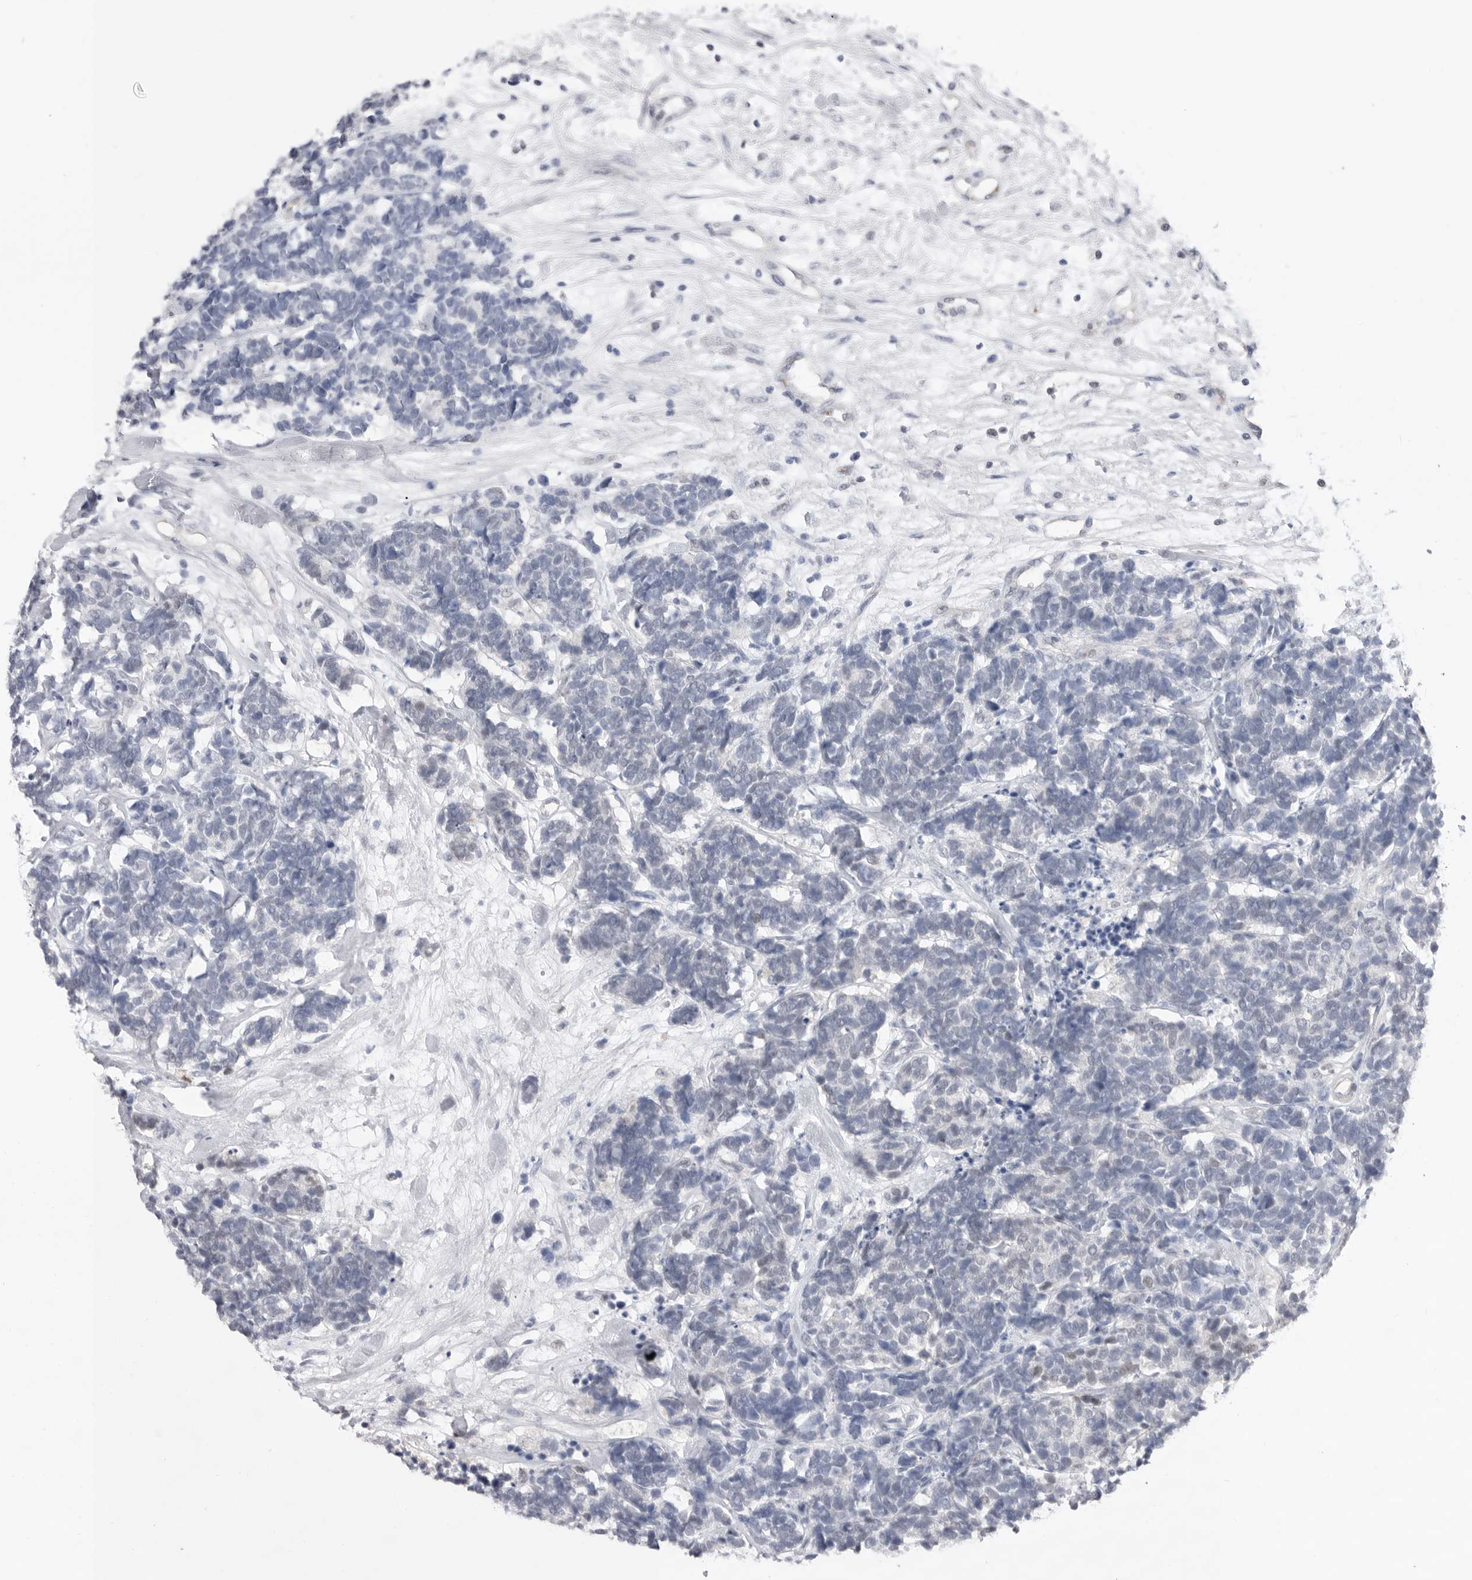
{"staining": {"intensity": "negative", "quantity": "none", "location": "none"}, "tissue": "carcinoid", "cell_type": "Tumor cells", "image_type": "cancer", "snomed": [{"axis": "morphology", "description": "Carcinoma, NOS"}, {"axis": "morphology", "description": "Carcinoid, malignant, NOS"}, {"axis": "topography", "description": "Urinary bladder"}], "caption": "A histopathology image of human carcinoid is negative for staining in tumor cells. (Immunohistochemistry (ihc), brightfield microscopy, high magnification).", "gene": "ZBTB7B", "patient": {"sex": "male", "age": 57}}